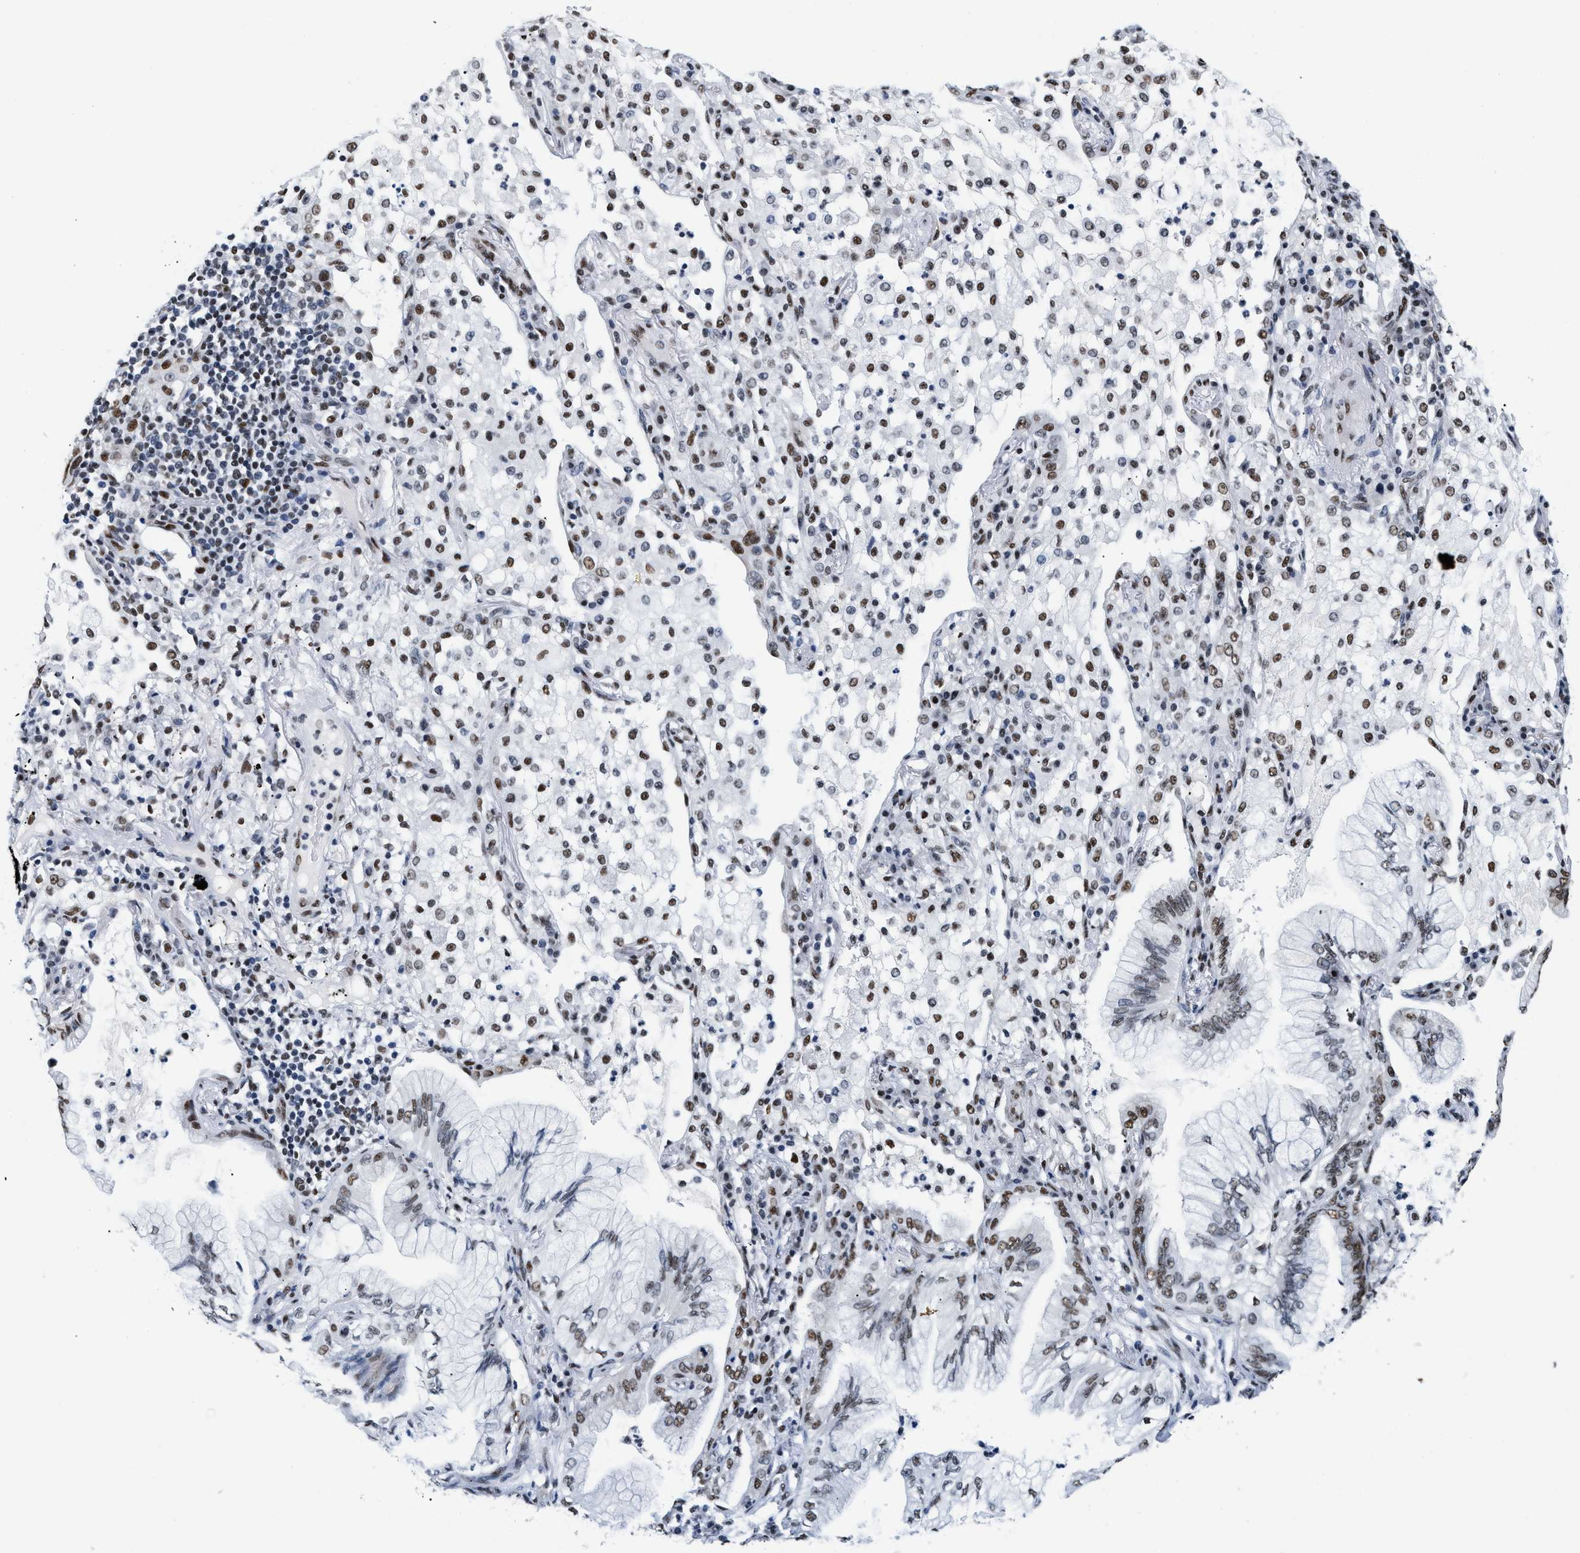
{"staining": {"intensity": "moderate", "quantity": "25%-75%", "location": "nuclear"}, "tissue": "lung cancer", "cell_type": "Tumor cells", "image_type": "cancer", "snomed": [{"axis": "morphology", "description": "Adenocarcinoma, NOS"}, {"axis": "topography", "description": "Lung"}], "caption": "Immunohistochemistry (DAB) staining of human adenocarcinoma (lung) reveals moderate nuclear protein positivity in approximately 25%-75% of tumor cells.", "gene": "RAD50", "patient": {"sex": "female", "age": 70}}